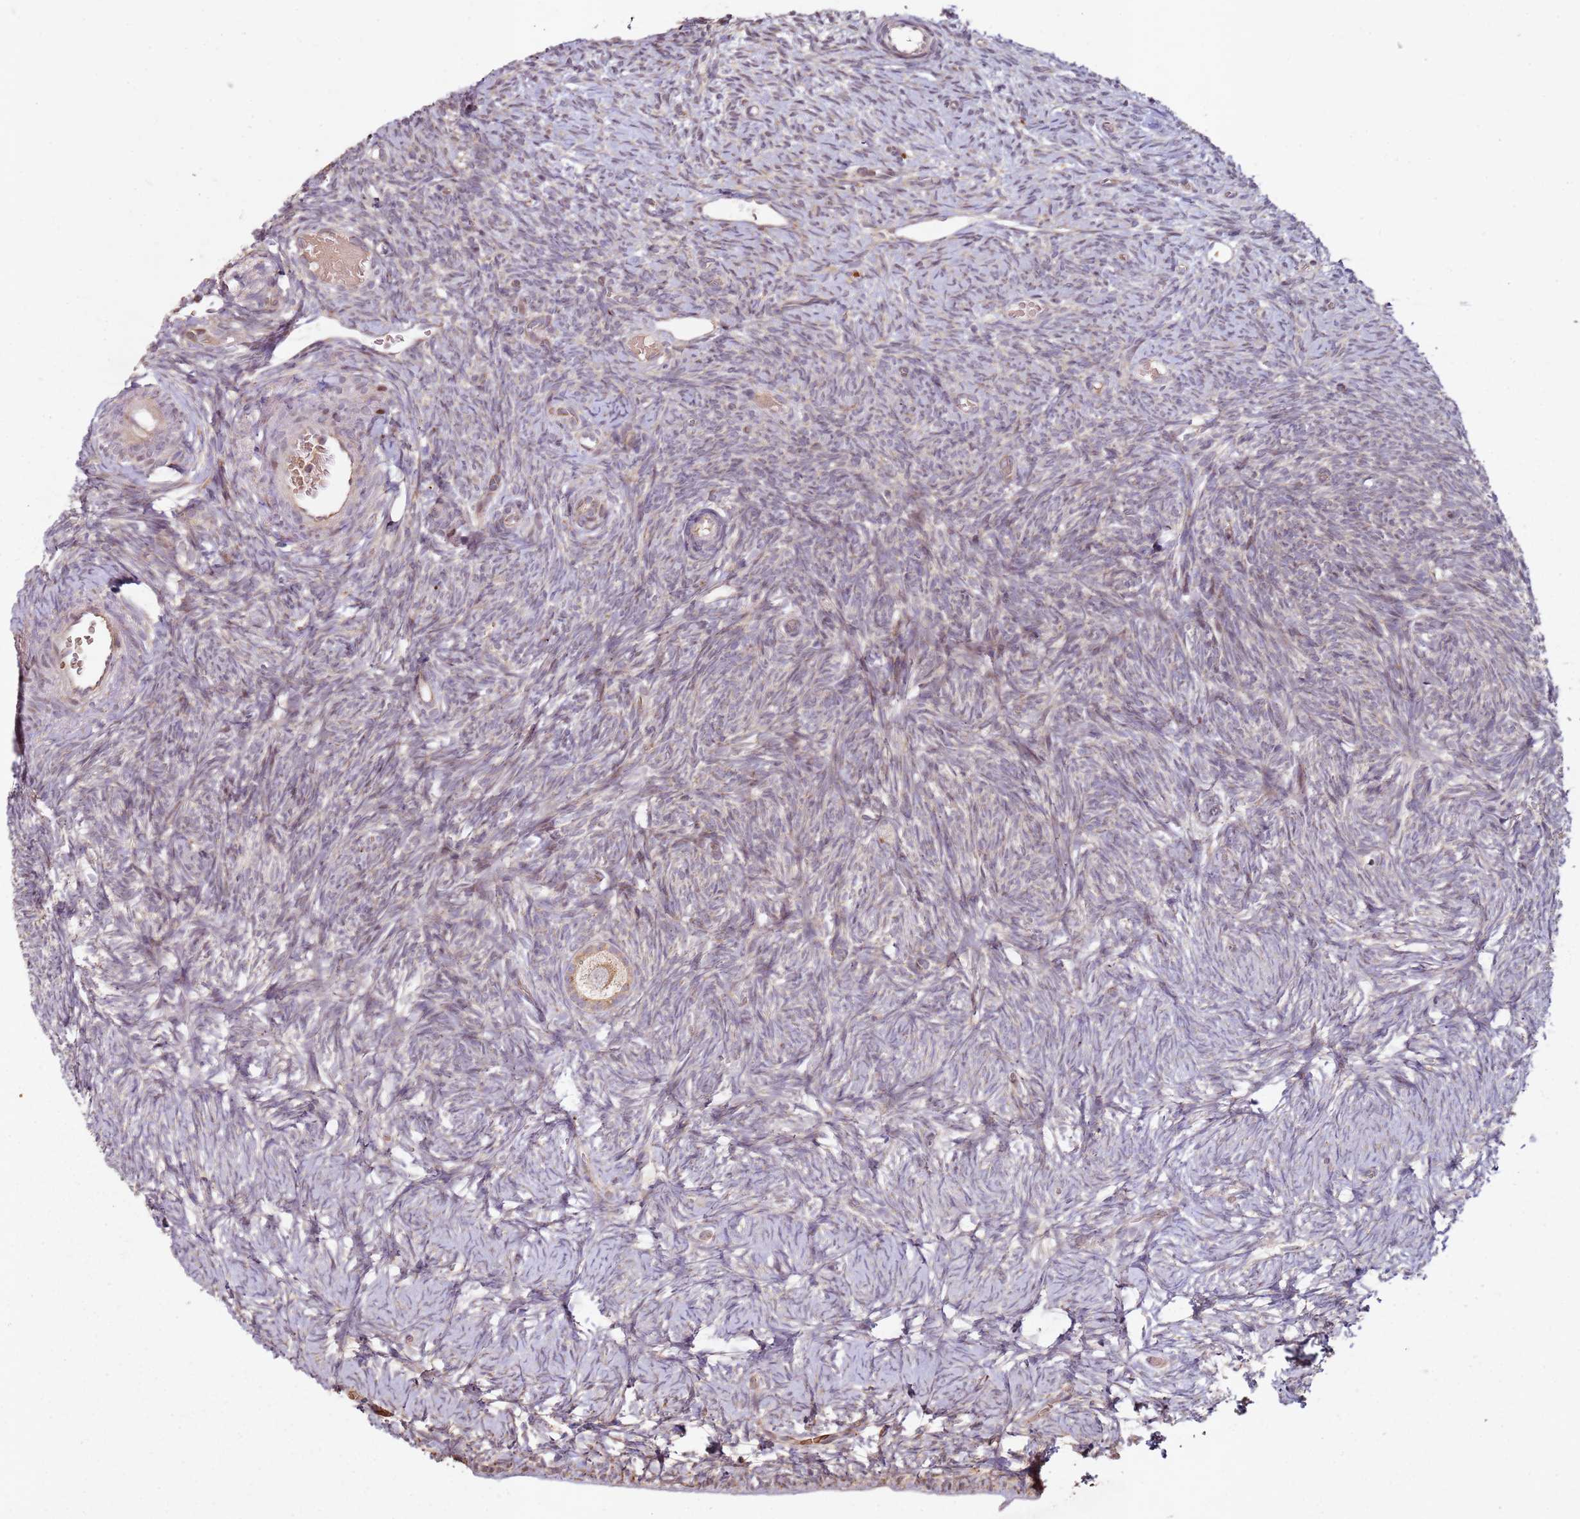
{"staining": {"intensity": "moderate", "quantity": ">75%", "location": "cytoplasmic/membranous"}, "tissue": "ovary", "cell_type": "Follicle cells", "image_type": "normal", "snomed": [{"axis": "morphology", "description": "Normal tissue, NOS"}, {"axis": "topography", "description": "Ovary"}], "caption": "A histopathology image of human ovary stained for a protein shows moderate cytoplasmic/membranous brown staining in follicle cells. (DAB (3,3'-diaminobenzidine) IHC, brown staining for protein, blue staining for nuclei).", "gene": "ARFRP1", "patient": {"sex": "female", "age": 39}}